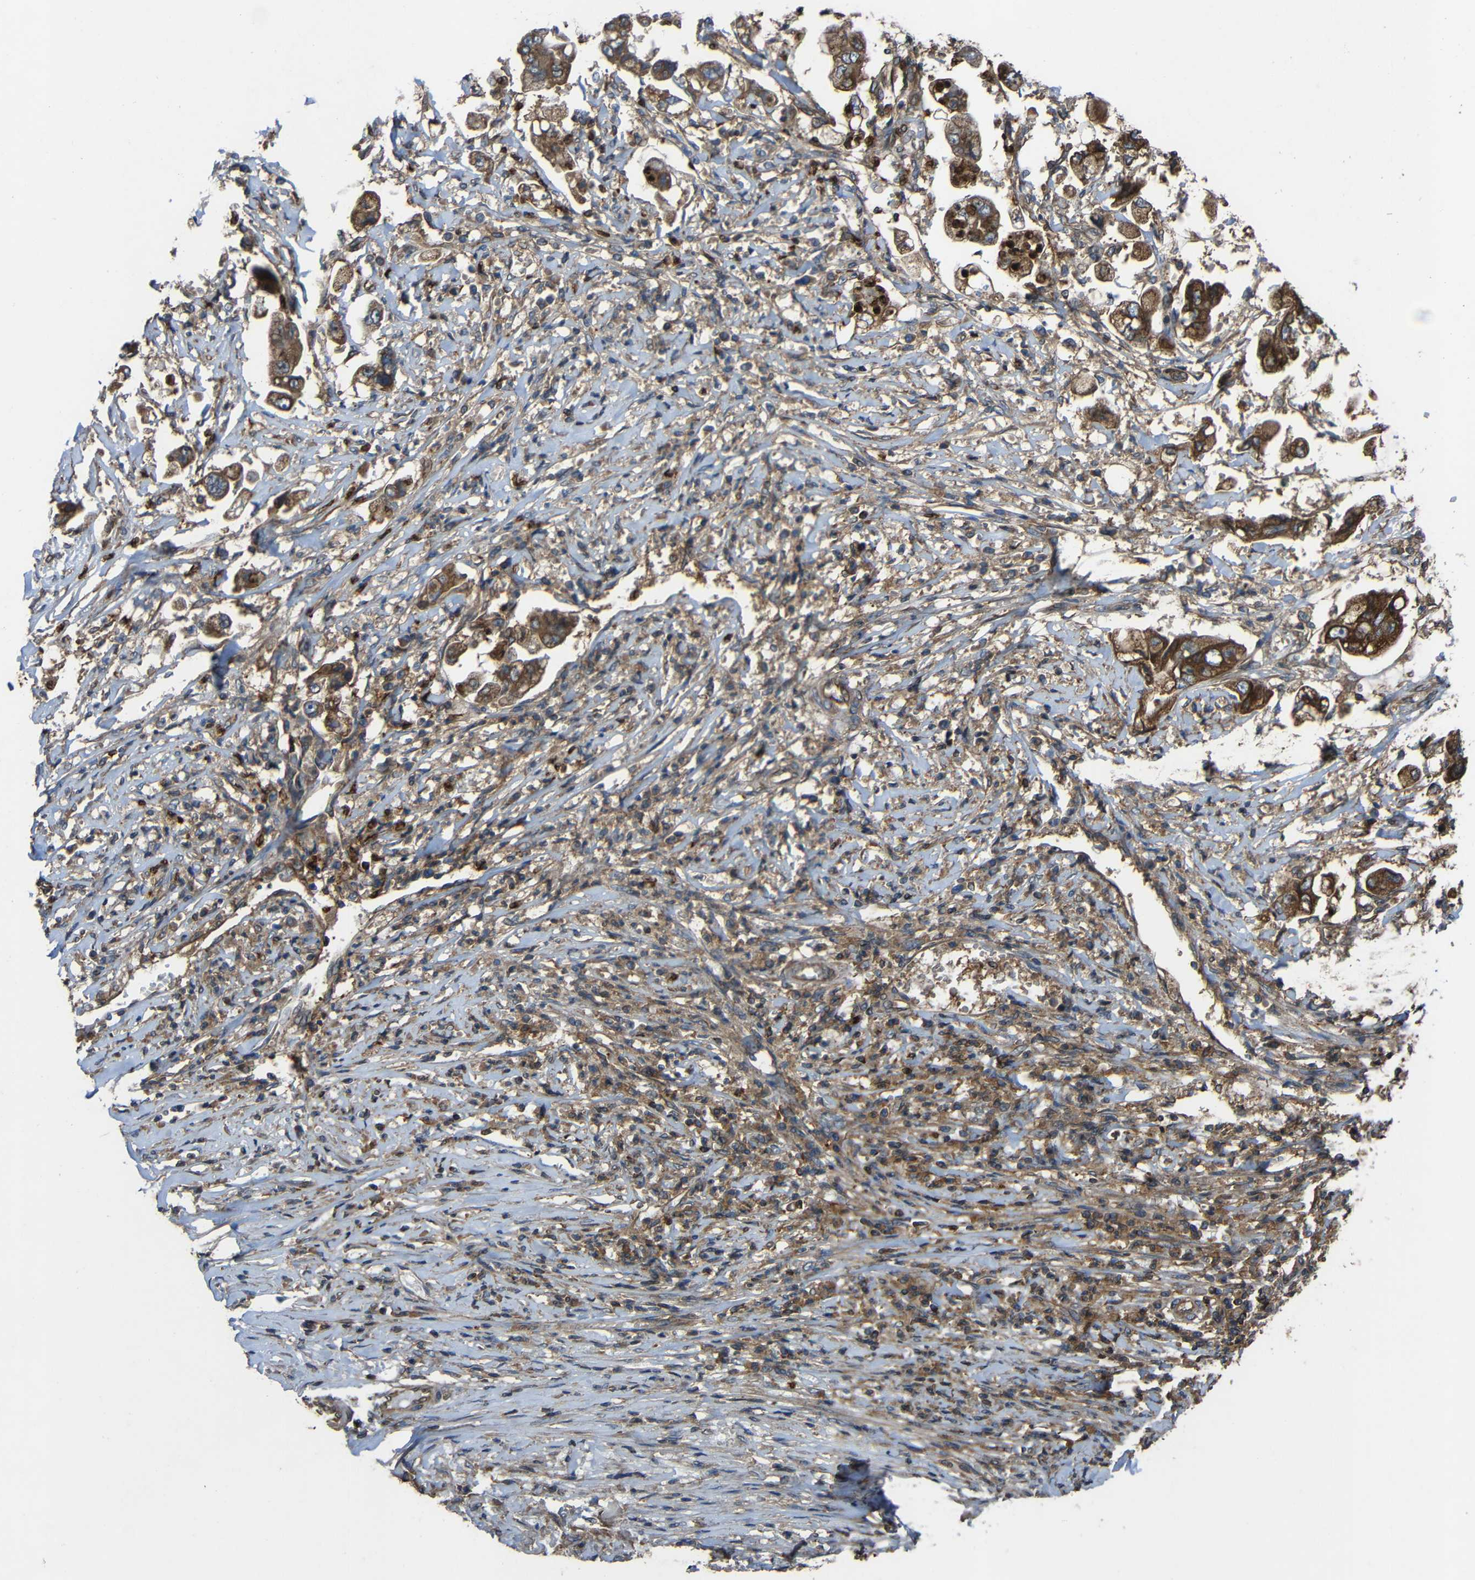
{"staining": {"intensity": "moderate", "quantity": ">75%", "location": "cytoplasmic/membranous"}, "tissue": "stomach cancer", "cell_type": "Tumor cells", "image_type": "cancer", "snomed": [{"axis": "morphology", "description": "Adenocarcinoma, NOS"}, {"axis": "topography", "description": "Stomach"}], "caption": "The image demonstrates staining of stomach cancer (adenocarcinoma), revealing moderate cytoplasmic/membranous protein staining (brown color) within tumor cells. The staining is performed using DAB brown chromogen to label protein expression. The nuclei are counter-stained blue using hematoxylin.", "gene": "TREM2", "patient": {"sex": "male", "age": 62}}